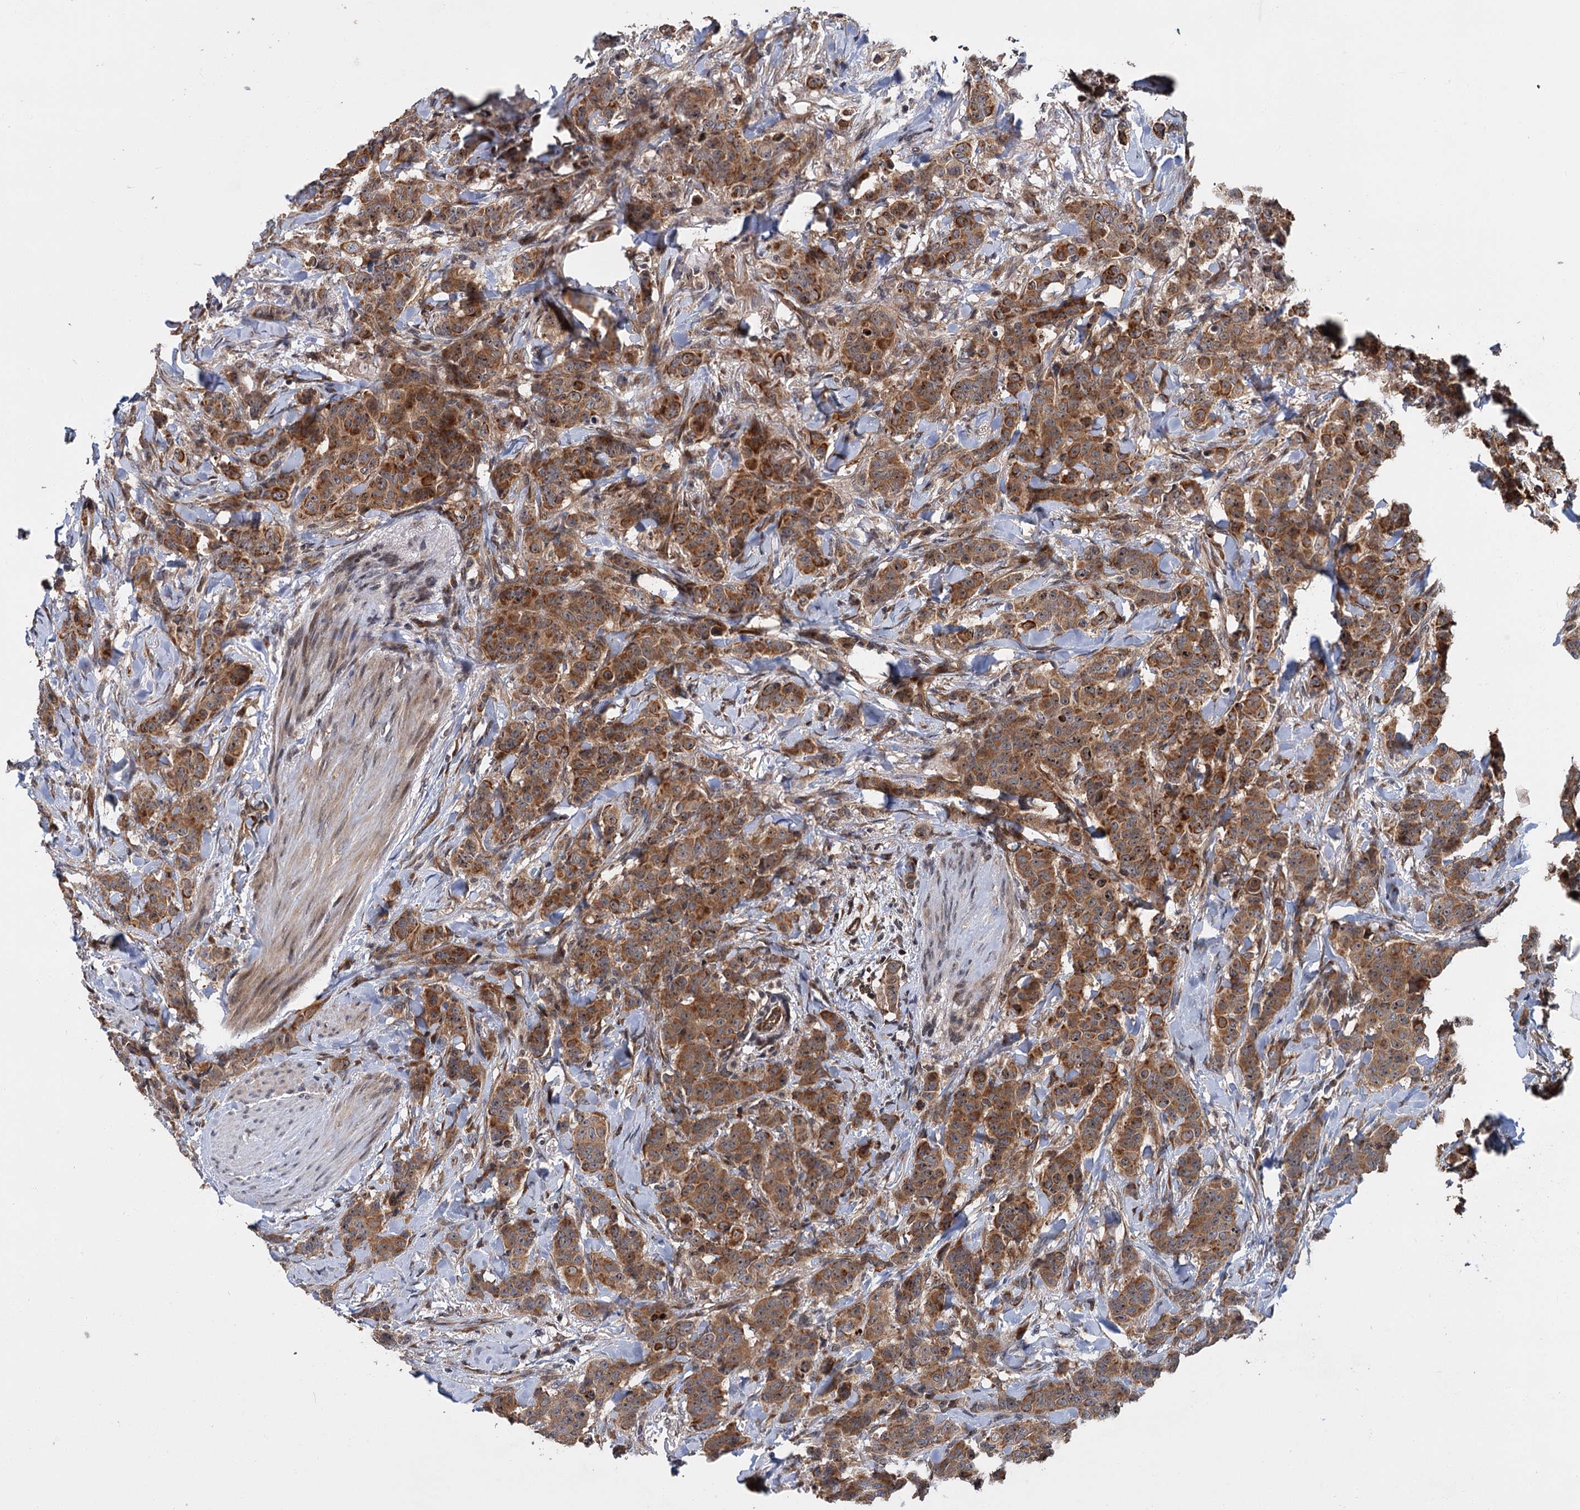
{"staining": {"intensity": "moderate", "quantity": ">75%", "location": "cytoplasmic/membranous"}, "tissue": "breast cancer", "cell_type": "Tumor cells", "image_type": "cancer", "snomed": [{"axis": "morphology", "description": "Duct carcinoma"}, {"axis": "topography", "description": "Breast"}], "caption": "There is medium levels of moderate cytoplasmic/membranous expression in tumor cells of breast cancer, as demonstrated by immunohistochemical staining (brown color).", "gene": "KANSL2", "patient": {"sex": "female", "age": 40}}